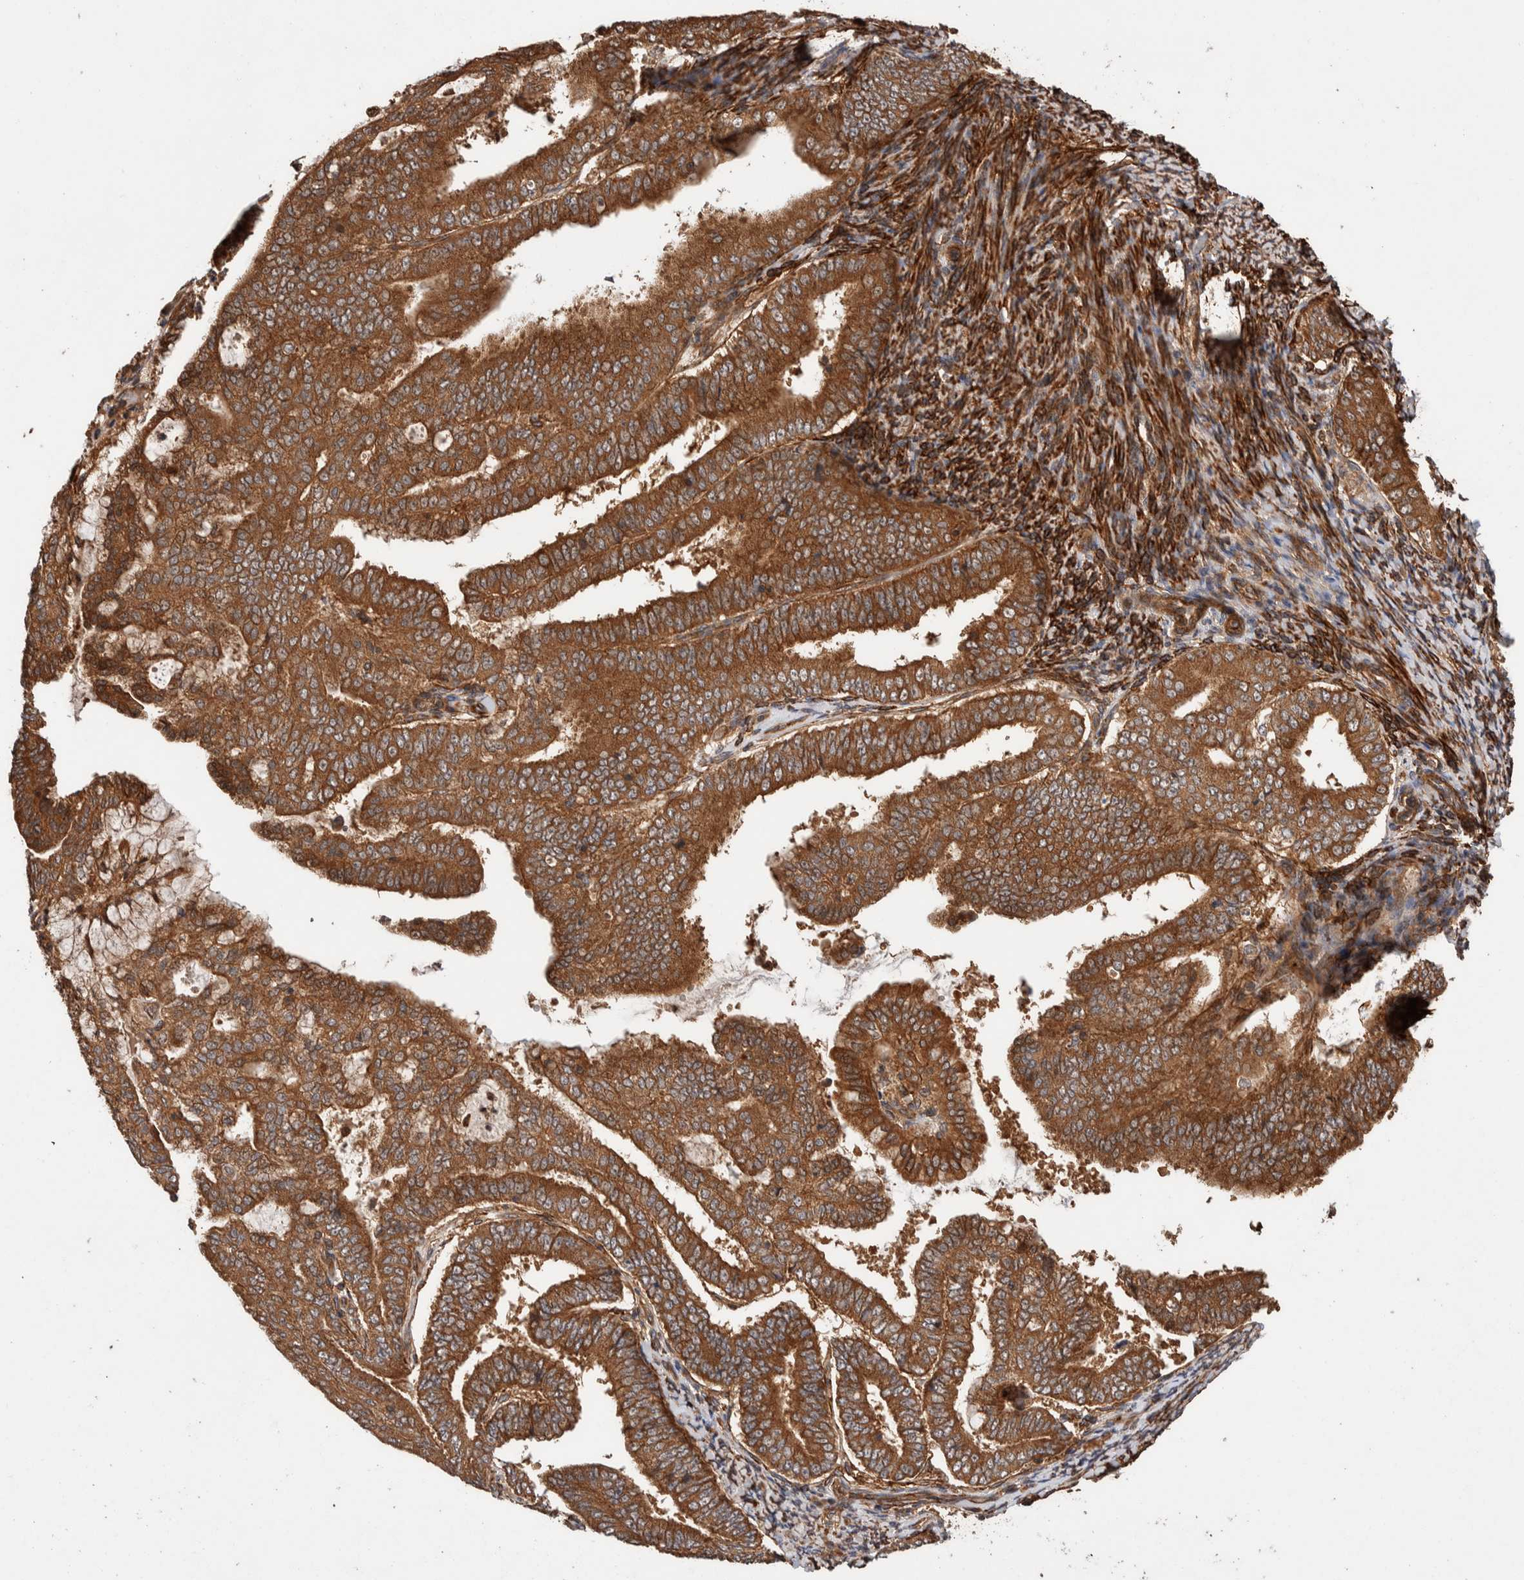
{"staining": {"intensity": "moderate", "quantity": ">75%", "location": "cytoplasmic/membranous"}, "tissue": "endometrial cancer", "cell_type": "Tumor cells", "image_type": "cancer", "snomed": [{"axis": "morphology", "description": "Adenocarcinoma, NOS"}, {"axis": "topography", "description": "Endometrium"}], "caption": "IHC micrograph of neoplastic tissue: adenocarcinoma (endometrial) stained using immunohistochemistry (IHC) displays medium levels of moderate protein expression localized specifically in the cytoplasmic/membranous of tumor cells, appearing as a cytoplasmic/membranous brown color.", "gene": "SYNRG", "patient": {"sex": "female", "age": 63}}